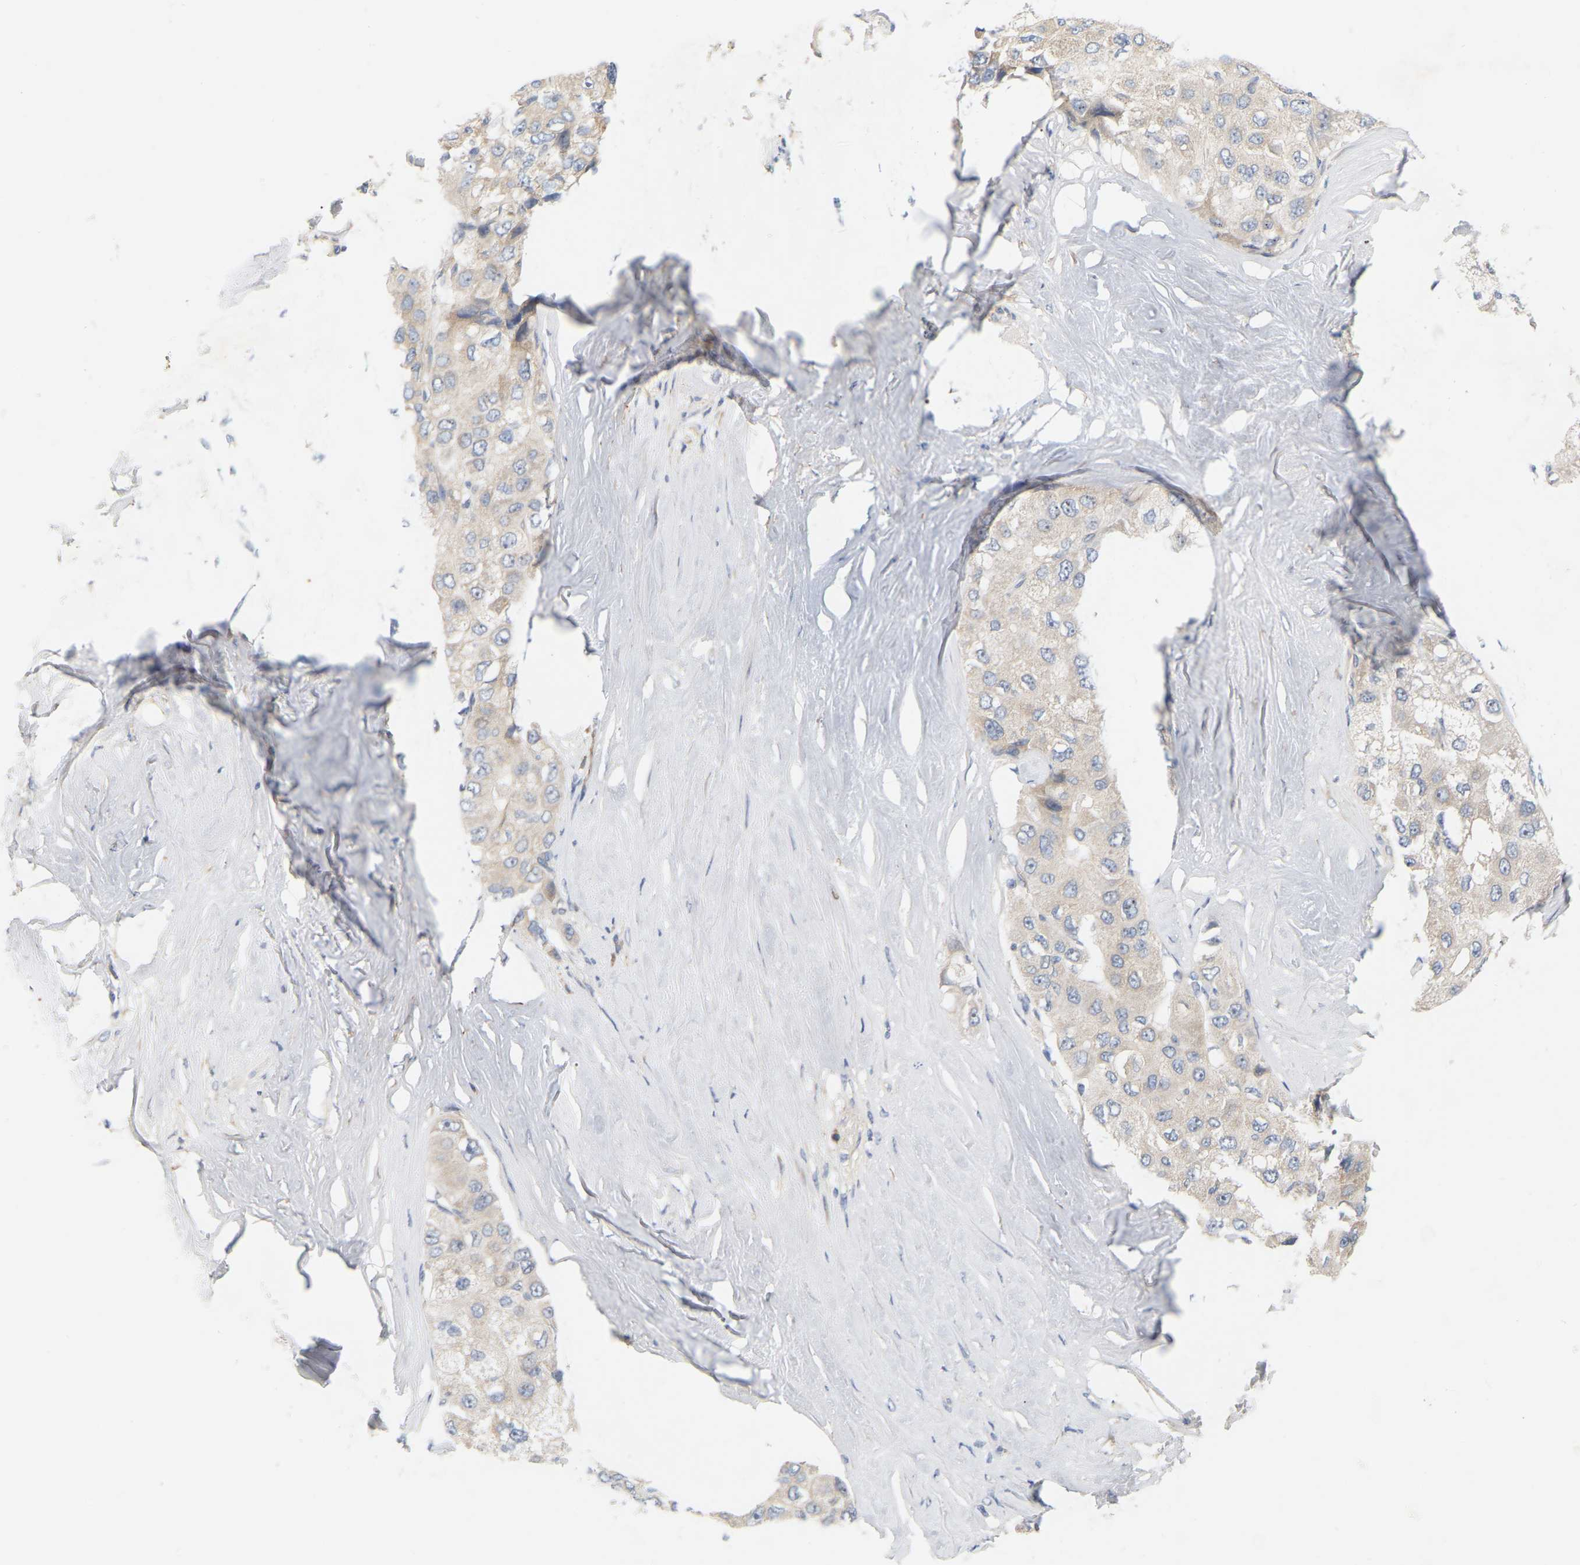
{"staining": {"intensity": "weak", "quantity": ">75%", "location": "cytoplasmic/membranous"}, "tissue": "liver cancer", "cell_type": "Tumor cells", "image_type": "cancer", "snomed": [{"axis": "morphology", "description": "Carcinoma, Hepatocellular, NOS"}, {"axis": "topography", "description": "Liver"}], "caption": "Protein staining by immunohistochemistry (IHC) displays weak cytoplasmic/membranous expression in about >75% of tumor cells in liver cancer (hepatocellular carcinoma).", "gene": "MINDY4", "patient": {"sex": "male", "age": 80}}